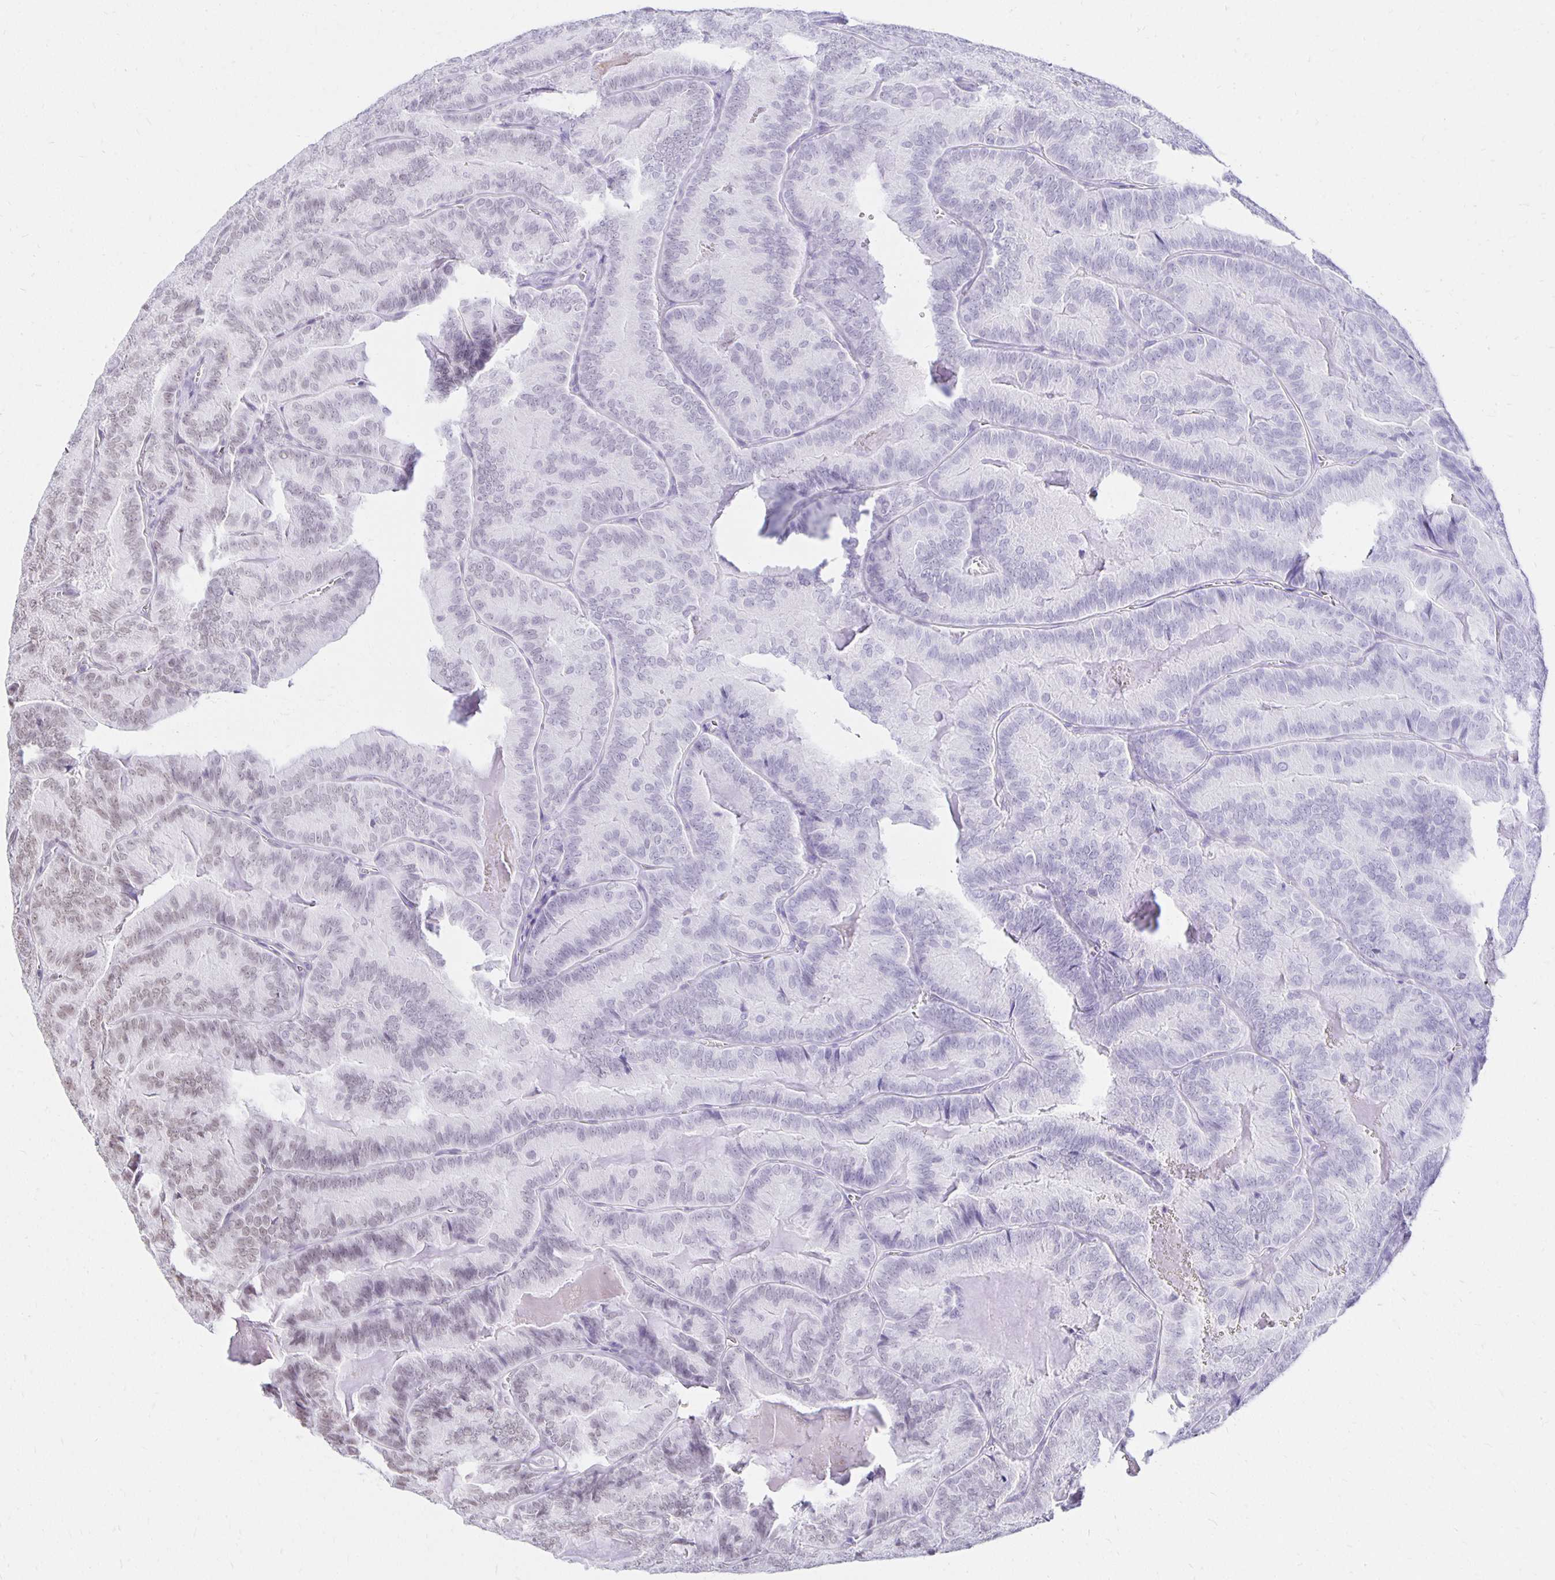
{"staining": {"intensity": "moderate", "quantity": "25%-75%", "location": "nuclear"}, "tissue": "thyroid cancer", "cell_type": "Tumor cells", "image_type": "cancer", "snomed": [{"axis": "morphology", "description": "Papillary adenocarcinoma, NOS"}, {"axis": "topography", "description": "Thyroid gland"}], "caption": "DAB immunohistochemical staining of papillary adenocarcinoma (thyroid) reveals moderate nuclear protein staining in about 25%-75% of tumor cells. (DAB (3,3'-diaminobenzidine) IHC with brightfield microscopy, high magnification).", "gene": "ZNF579", "patient": {"sex": "female", "age": 75}}